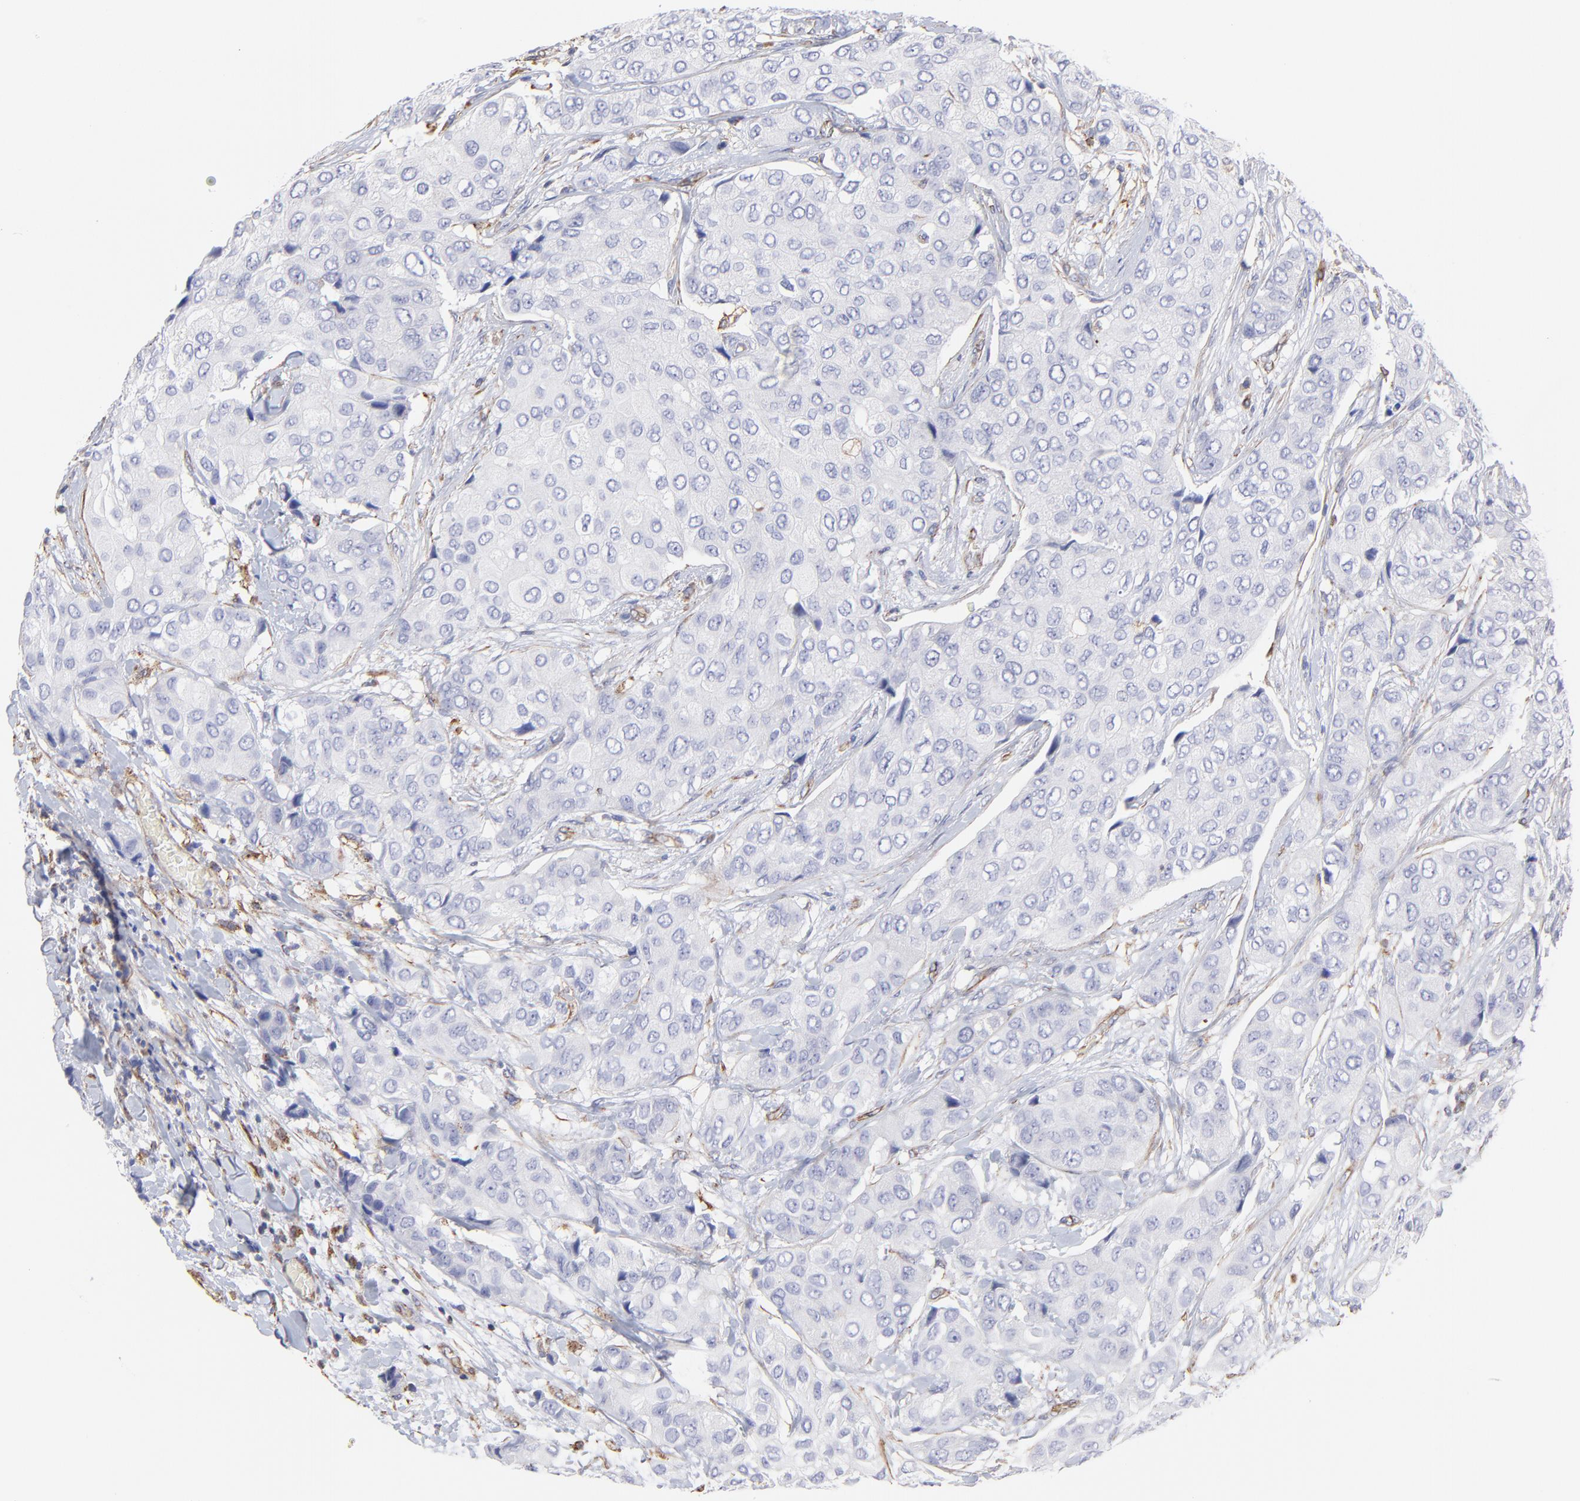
{"staining": {"intensity": "moderate", "quantity": "<25%", "location": "cytoplasmic/membranous"}, "tissue": "breast cancer", "cell_type": "Tumor cells", "image_type": "cancer", "snomed": [{"axis": "morphology", "description": "Duct carcinoma"}, {"axis": "topography", "description": "Breast"}], "caption": "Immunohistochemical staining of human breast intraductal carcinoma demonstrates low levels of moderate cytoplasmic/membranous protein positivity in approximately <25% of tumor cells.", "gene": "COX8C", "patient": {"sex": "female", "age": 68}}